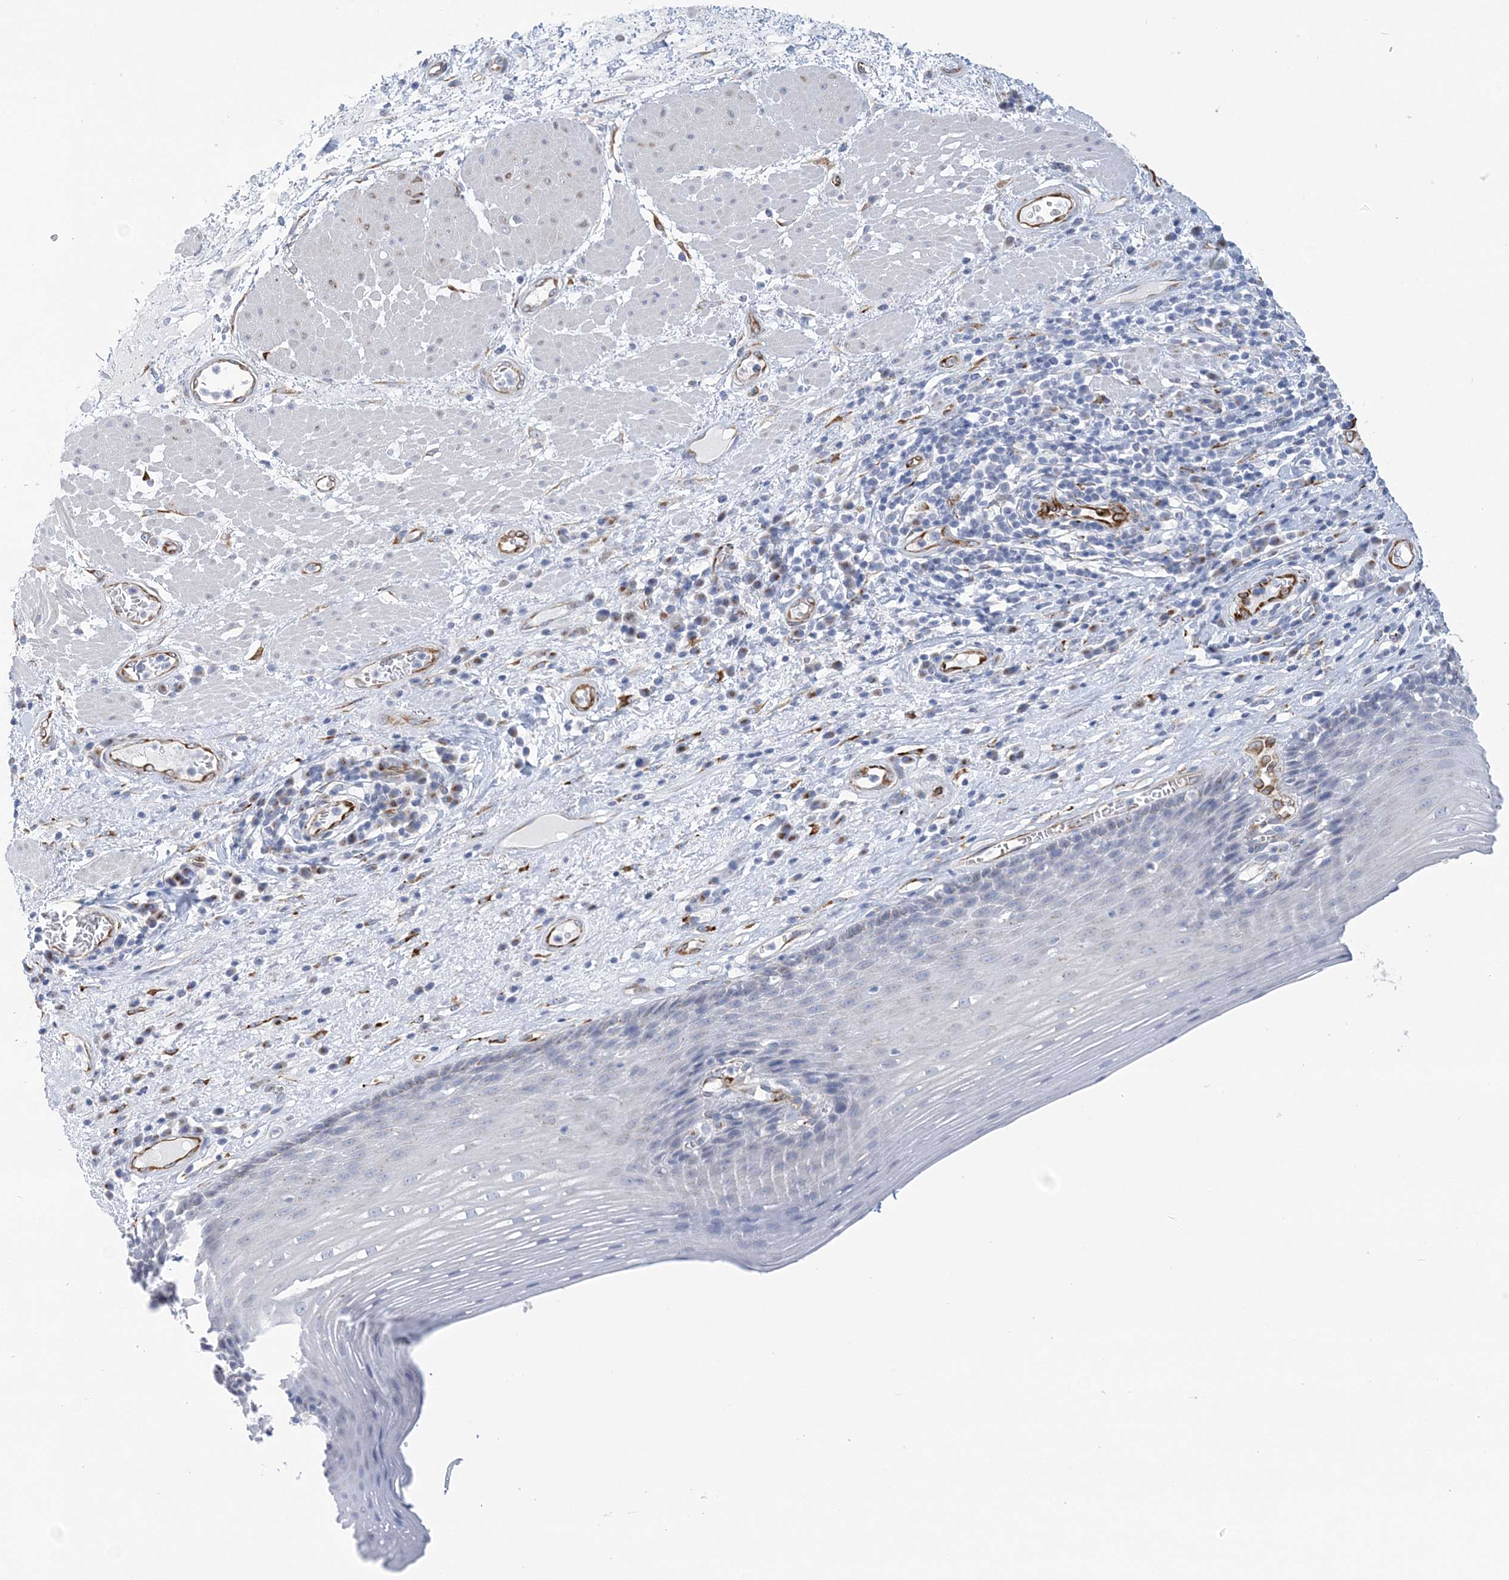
{"staining": {"intensity": "negative", "quantity": "none", "location": "none"}, "tissue": "esophagus", "cell_type": "Squamous epithelial cells", "image_type": "normal", "snomed": [{"axis": "morphology", "description": "Normal tissue, NOS"}, {"axis": "topography", "description": "Esophagus"}], "caption": "DAB (3,3'-diaminobenzidine) immunohistochemical staining of unremarkable human esophagus shows no significant staining in squamous epithelial cells. The staining was performed using DAB (3,3'-diaminobenzidine) to visualize the protein expression in brown, while the nuclei were stained in blue with hematoxylin (Magnification: 20x).", "gene": "PLEKHG4B", "patient": {"sex": "male", "age": 62}}